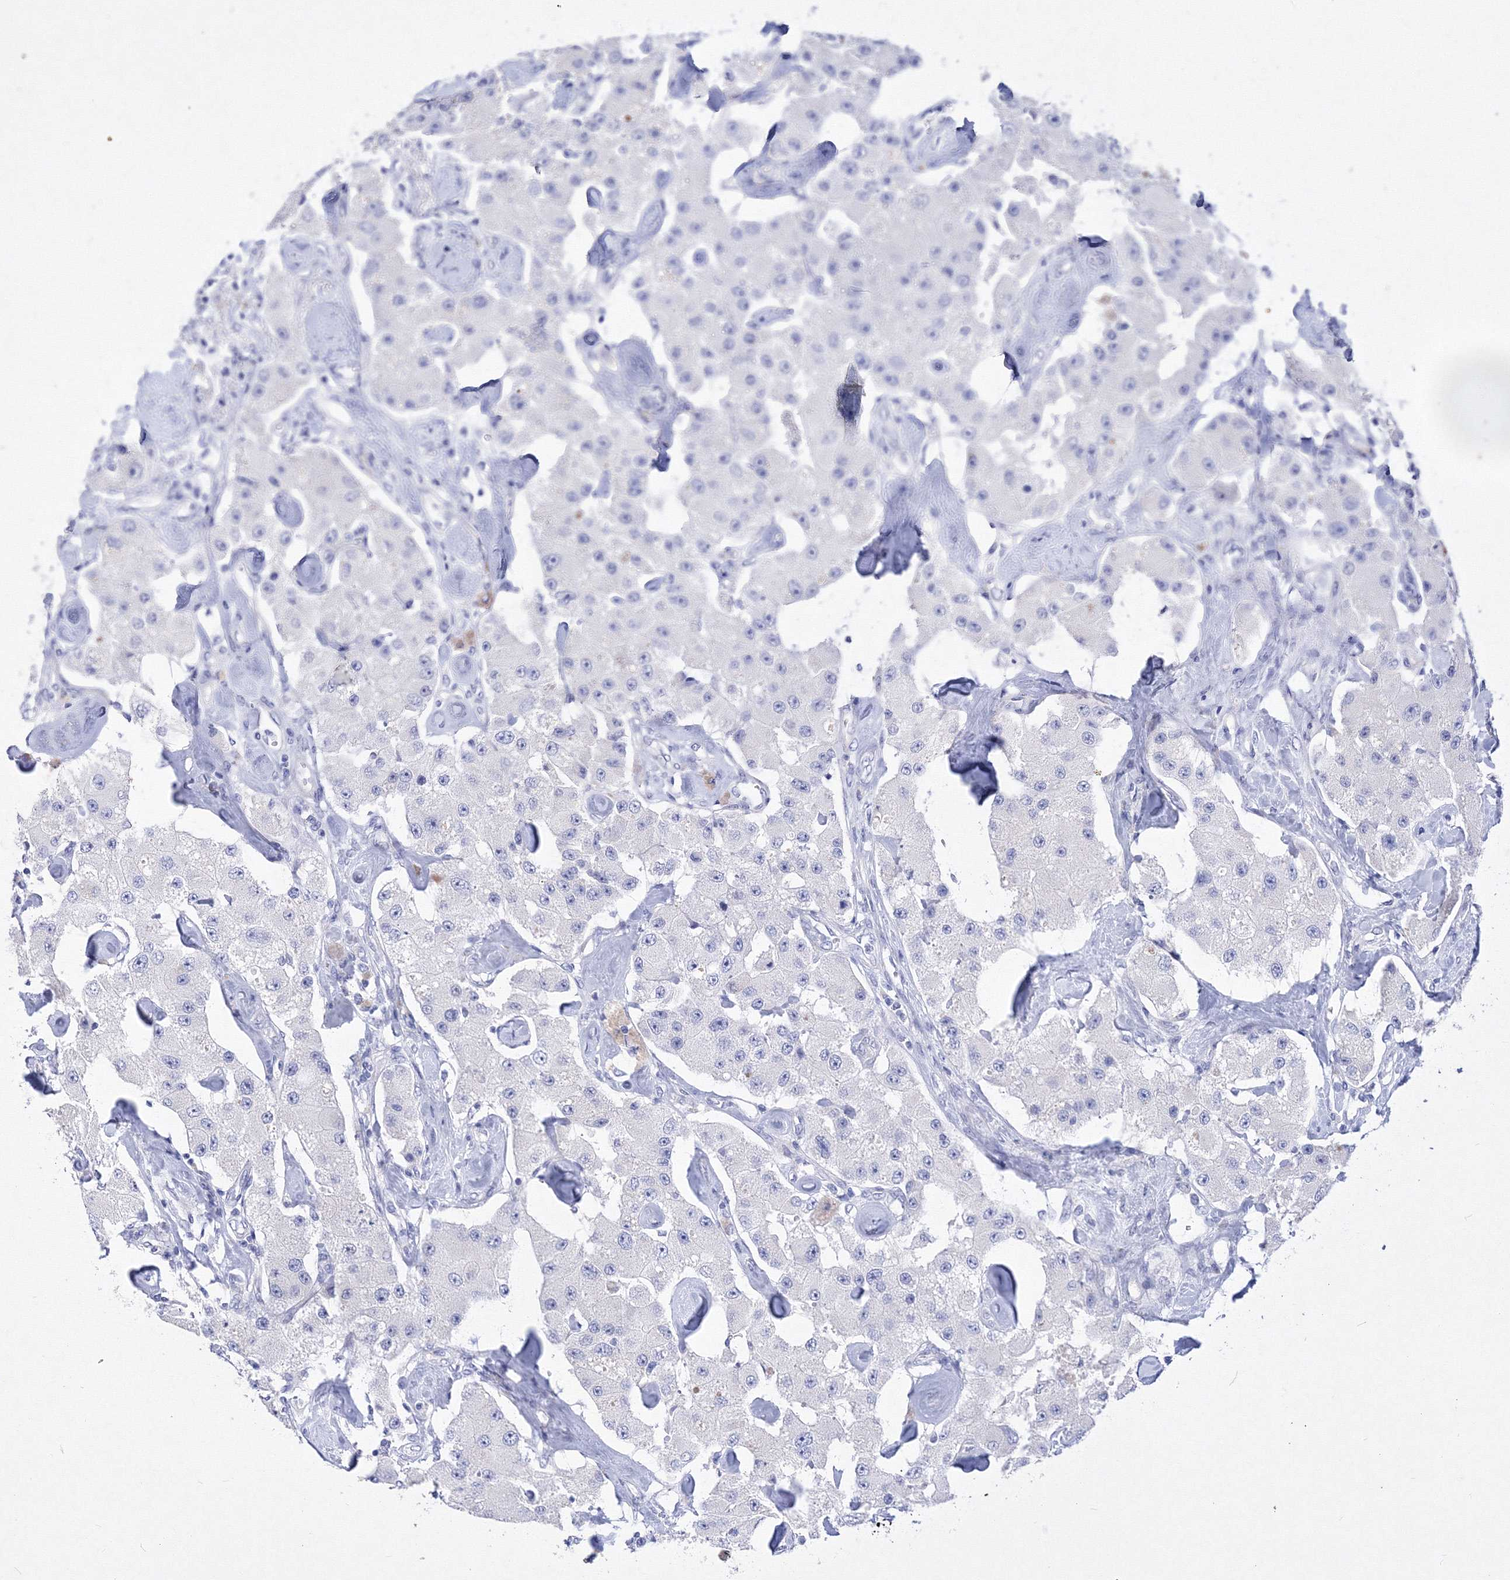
{"staining": {"intensity": "negative", "quantity": "none", "location": "none"}, "tissue": "carcinoid", "cell_type": "Tumor cells", "image_type": "cancer", "snomed": [{"axis": "morphology", "description": "Carcinoid, malignant, NOS"}, {"axis": "topography", "description": "Pancreas"}], "caption": "The image displays no staining of tumor cells in carcinoid.", "gene": "GPN1", "patient": {"sex": "male", "age": 41}}